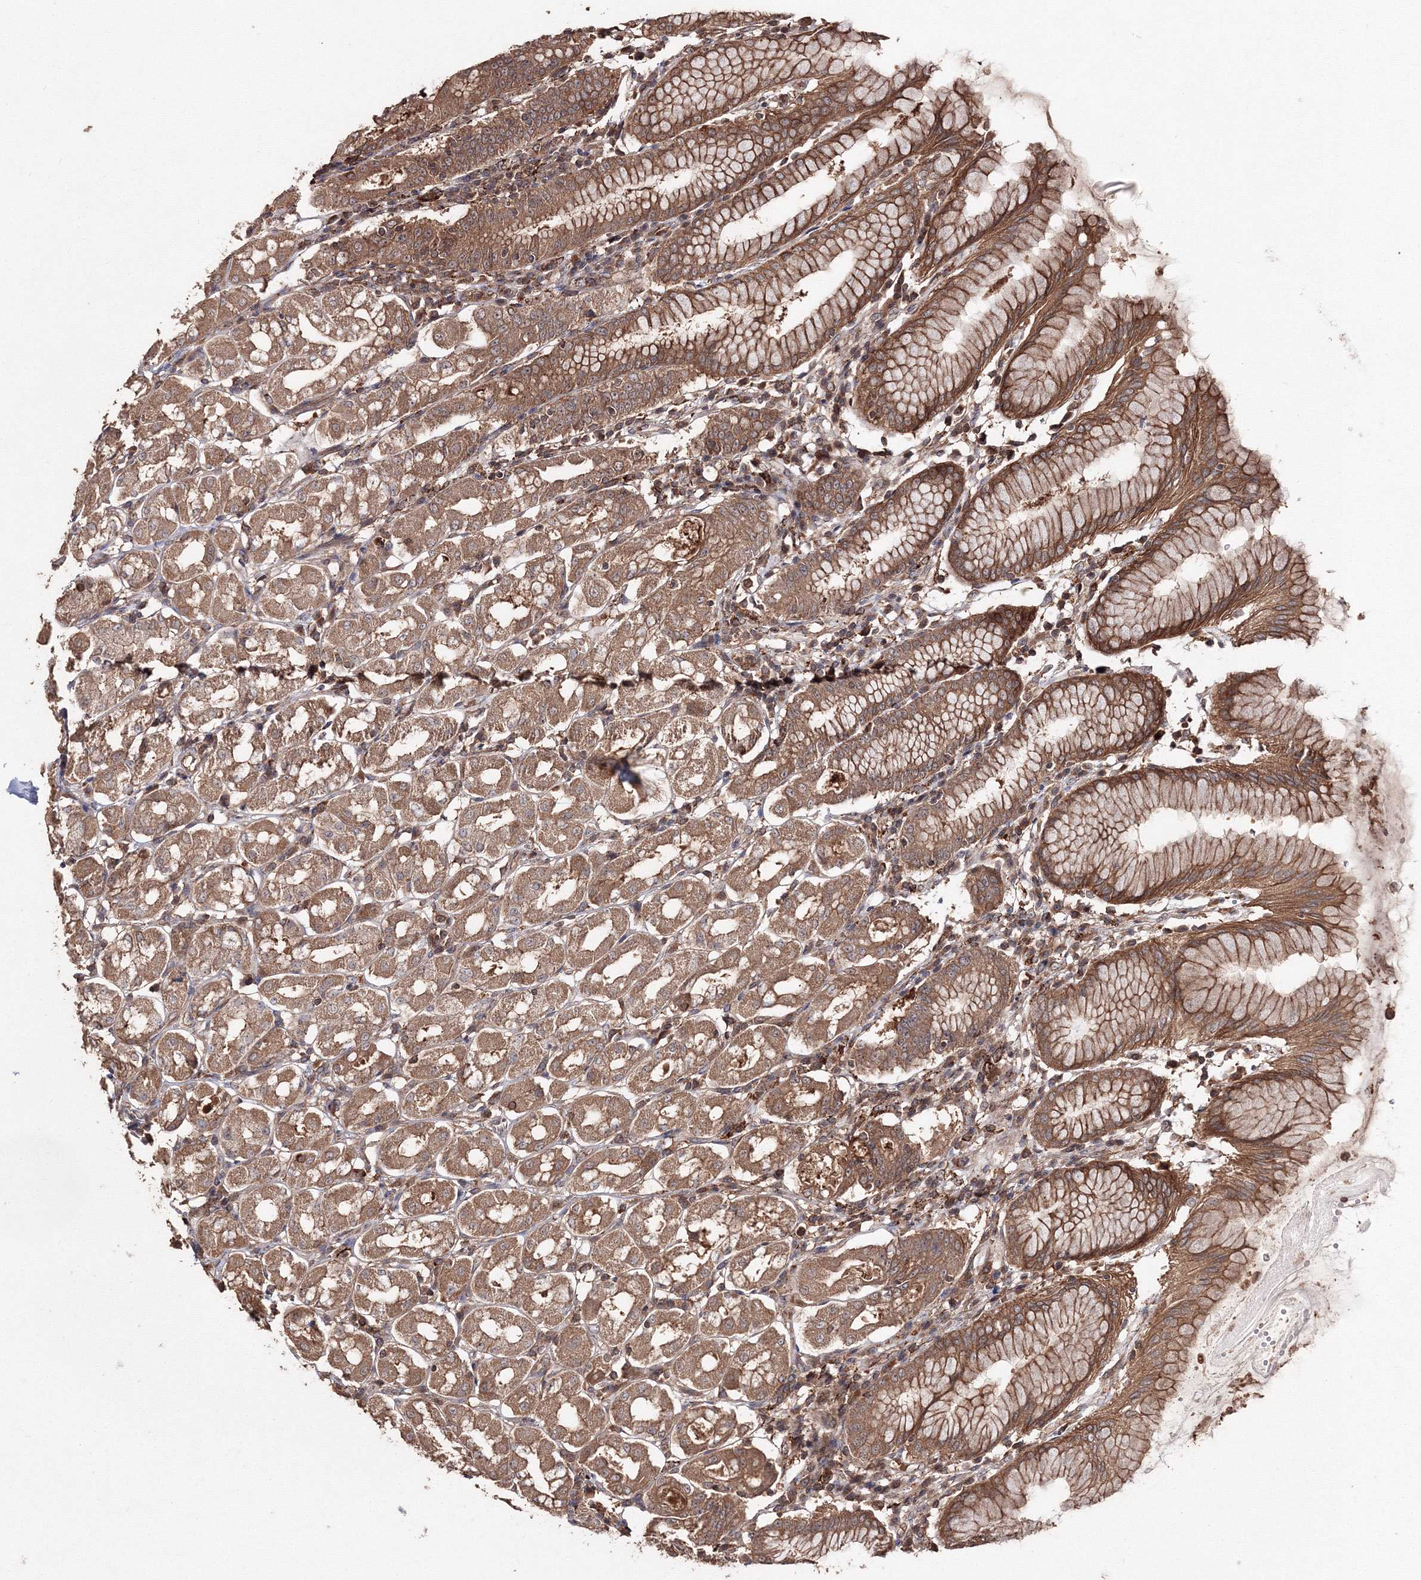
{"staining": {"intensity": "moderate", "quantity": ">75%", "location": "cytoplasmic/membranous"}, "tissue": "stomach", "cell_type": "Glandular cells", "image_type": "normal", "snomed": [{"axis": "morphology", "description": "Normal tissue, NOS"}, {"axis": "topography", "description": "Stomach"}, {"axis": "topography", "description": "Stomach, lower"}], "caption": "High-magnification brightfield microscopy of benign stomach stained with DAB (brown) and counterstained with hematoxylin (blue). glandular cells exhibit moderate cytoplasmic/membranous expression is appreciated in approximately>75% of cells. The staining was performed using DAB, with brown indicating positive protein expression. Nuclei are stained blue with hematoxylin.", "gene": "DDO", "patient": {"sex": "female", "age": 56}}